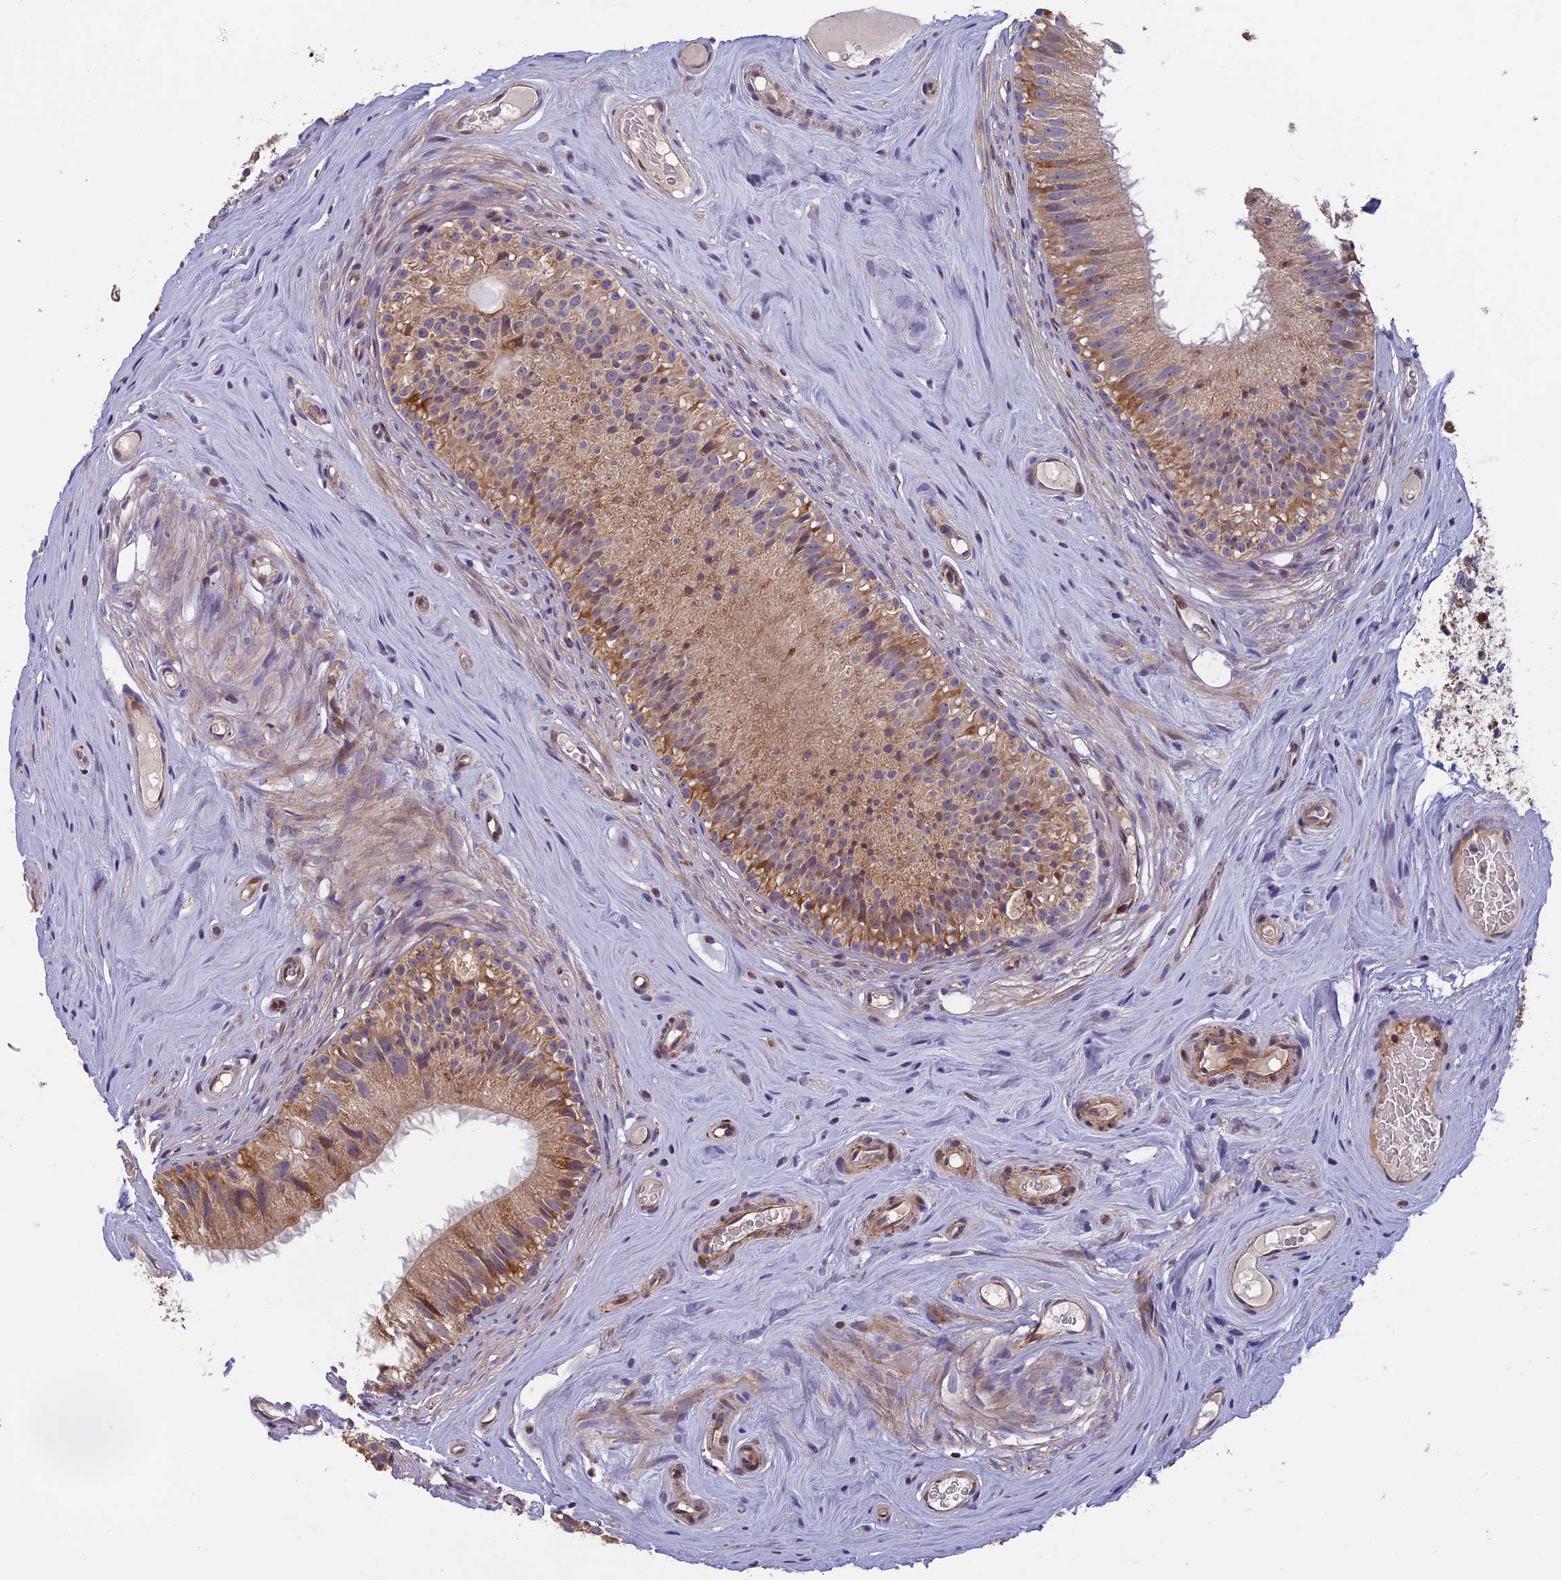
{"staining": {"intensity": "weak", "quantity": ">75%", "location": "cytoplasmic/membranous"}, "tissue": "epididymis", "cell_type": "Glandular cells", "image_type": "normal", "snomed": [{"axis": "morphology", "description": "Normal tissue, NOS"}, {"axis": "topography", "description": "Epididymis"}], "caption": "Protein staining displays weak cytoplasmic/membranous positivity in approximately >75% of glandular cells in normal epididymis.", "gene": "EDAR", "patient": {"sex": "male", "age": 45}}